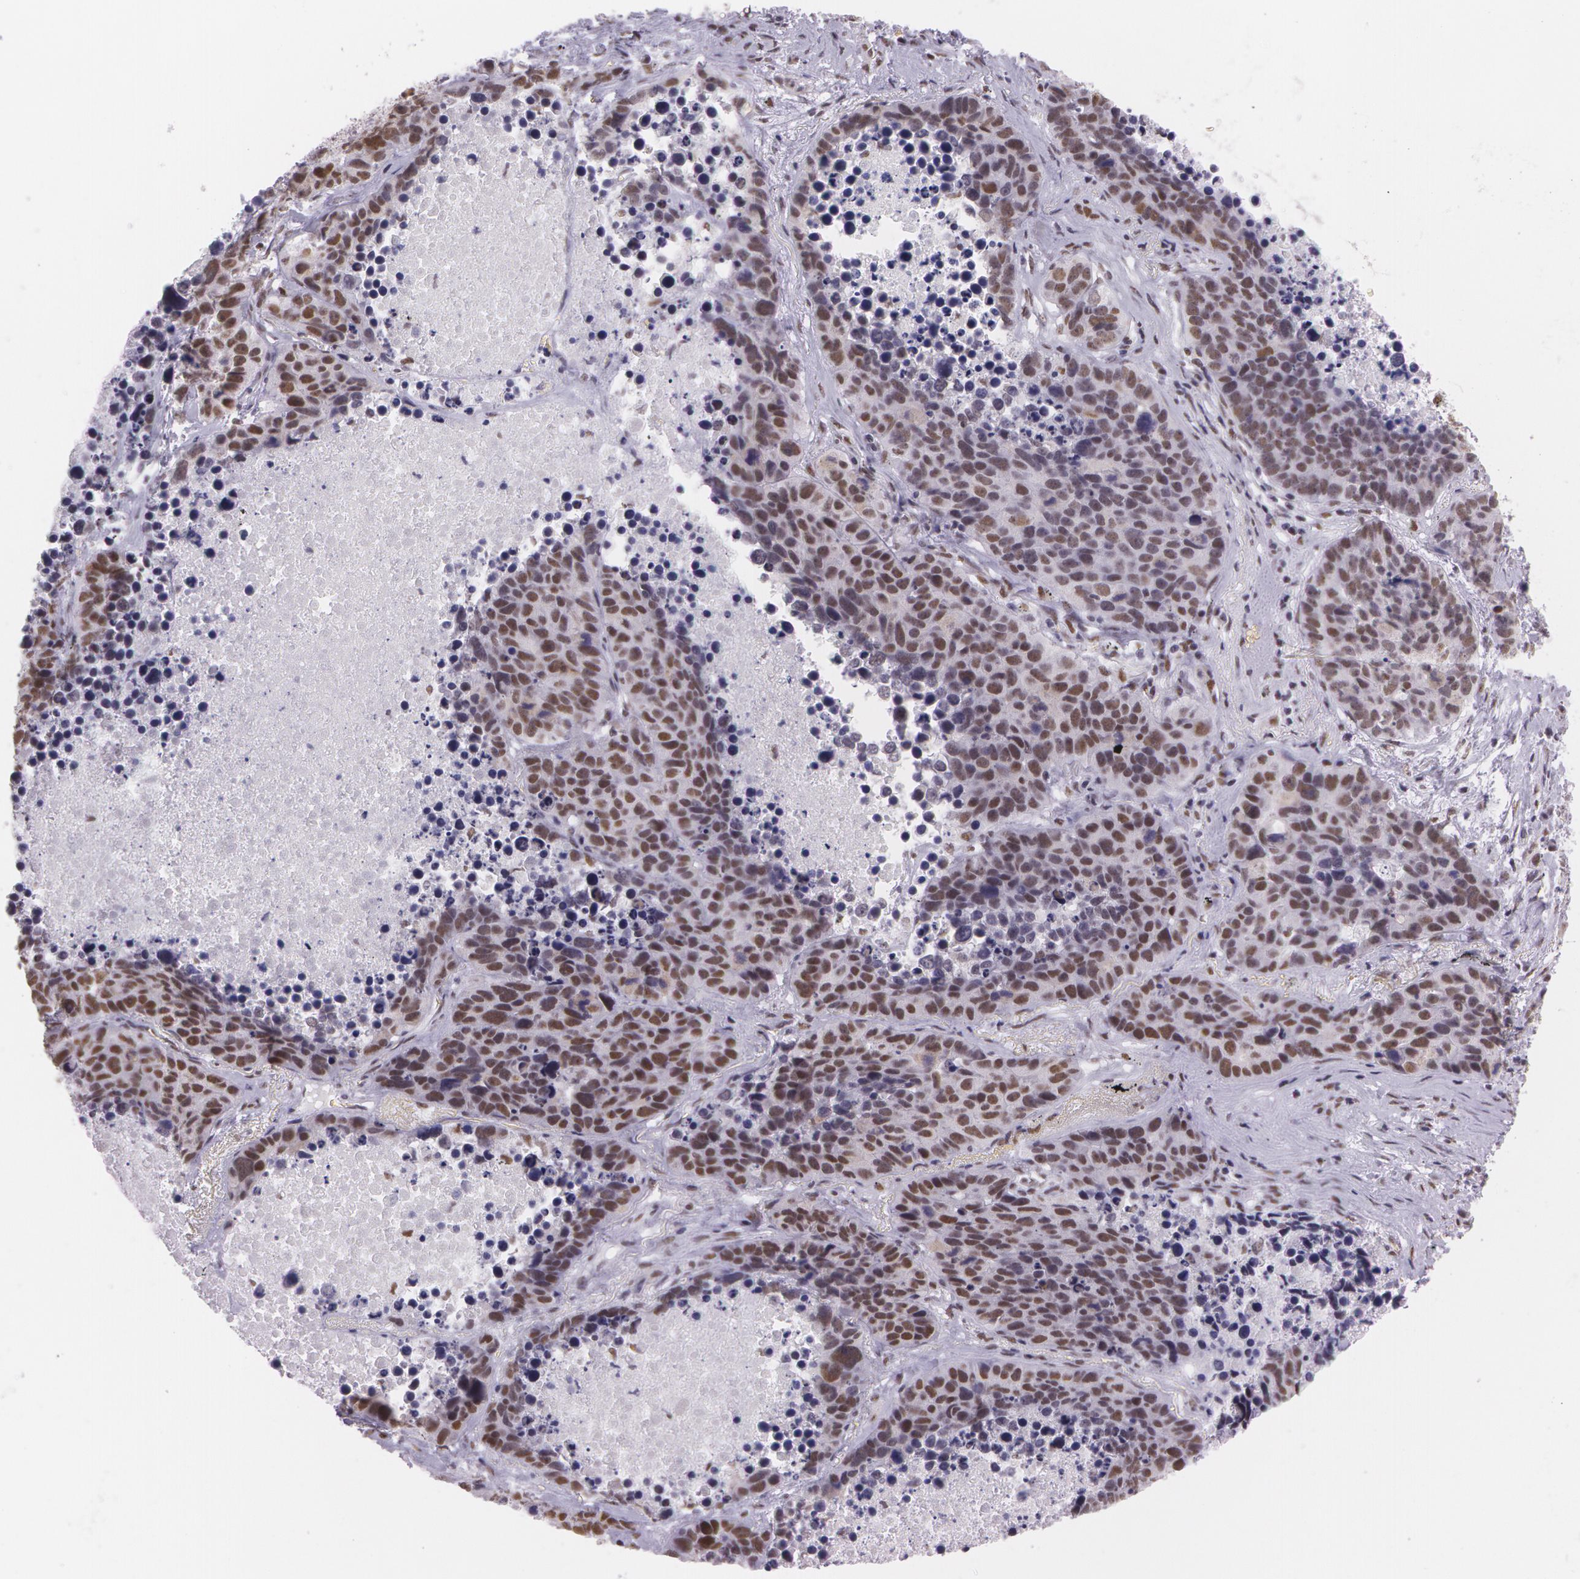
{"staining": {"intensity": "strong", "quantity": ">75%", "location": "nuclear"}, "tissue": "lung cancer", "cell_type": "Tumor cells", "image_type": "cancer", "snomed": [{"axis": "morphology", "description": "Carcinoid, malignant, NOS"}, {"axis": "topography", "description": "Lung"}], "caption": "A high amount of strong nuclear positivity is appreciated in approximately >75% of tumor cells in lung cancer tissue.", "gene": "NBN", "patient": {"sex": "male", "age": 60}}